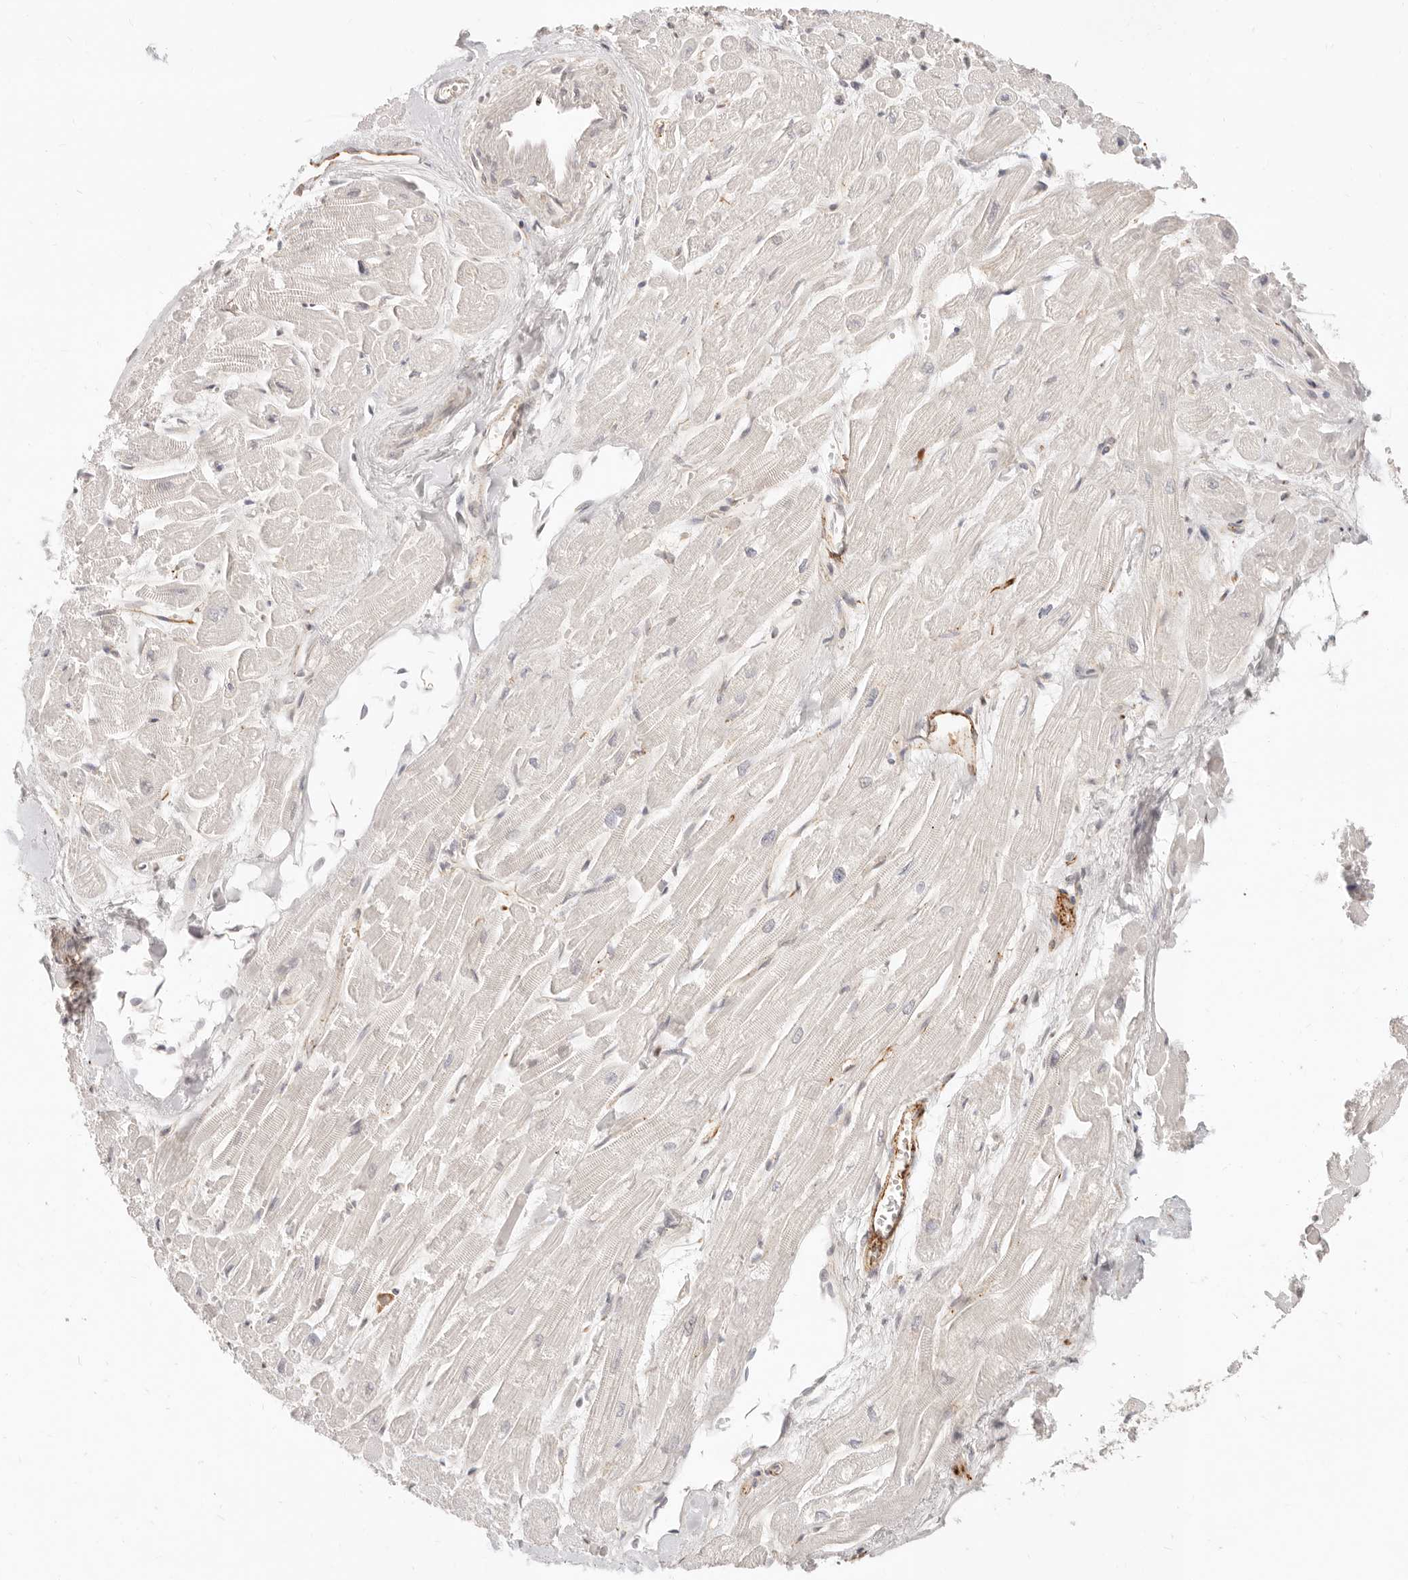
{"staining": {"intensity": "negative", "quantity": "none", "location": "none"}, "tissue": "heart muscle", "cell_type": "Cardiomyocytes", "image_type": "normal", "snomed": [{"axis": "morphology", "description": "Normal tissue, NOS"}, {"axis": "topography", "description": "Heart"}], "caption": "This is a image of immunohistochemistry staining of normal heart muscle, which shows no staining in cardiomyocytes. (IHC, brightfield microscopy, high magnification).", "gene": "SASS6", "patient": {"sex": "male", "age": 54}}